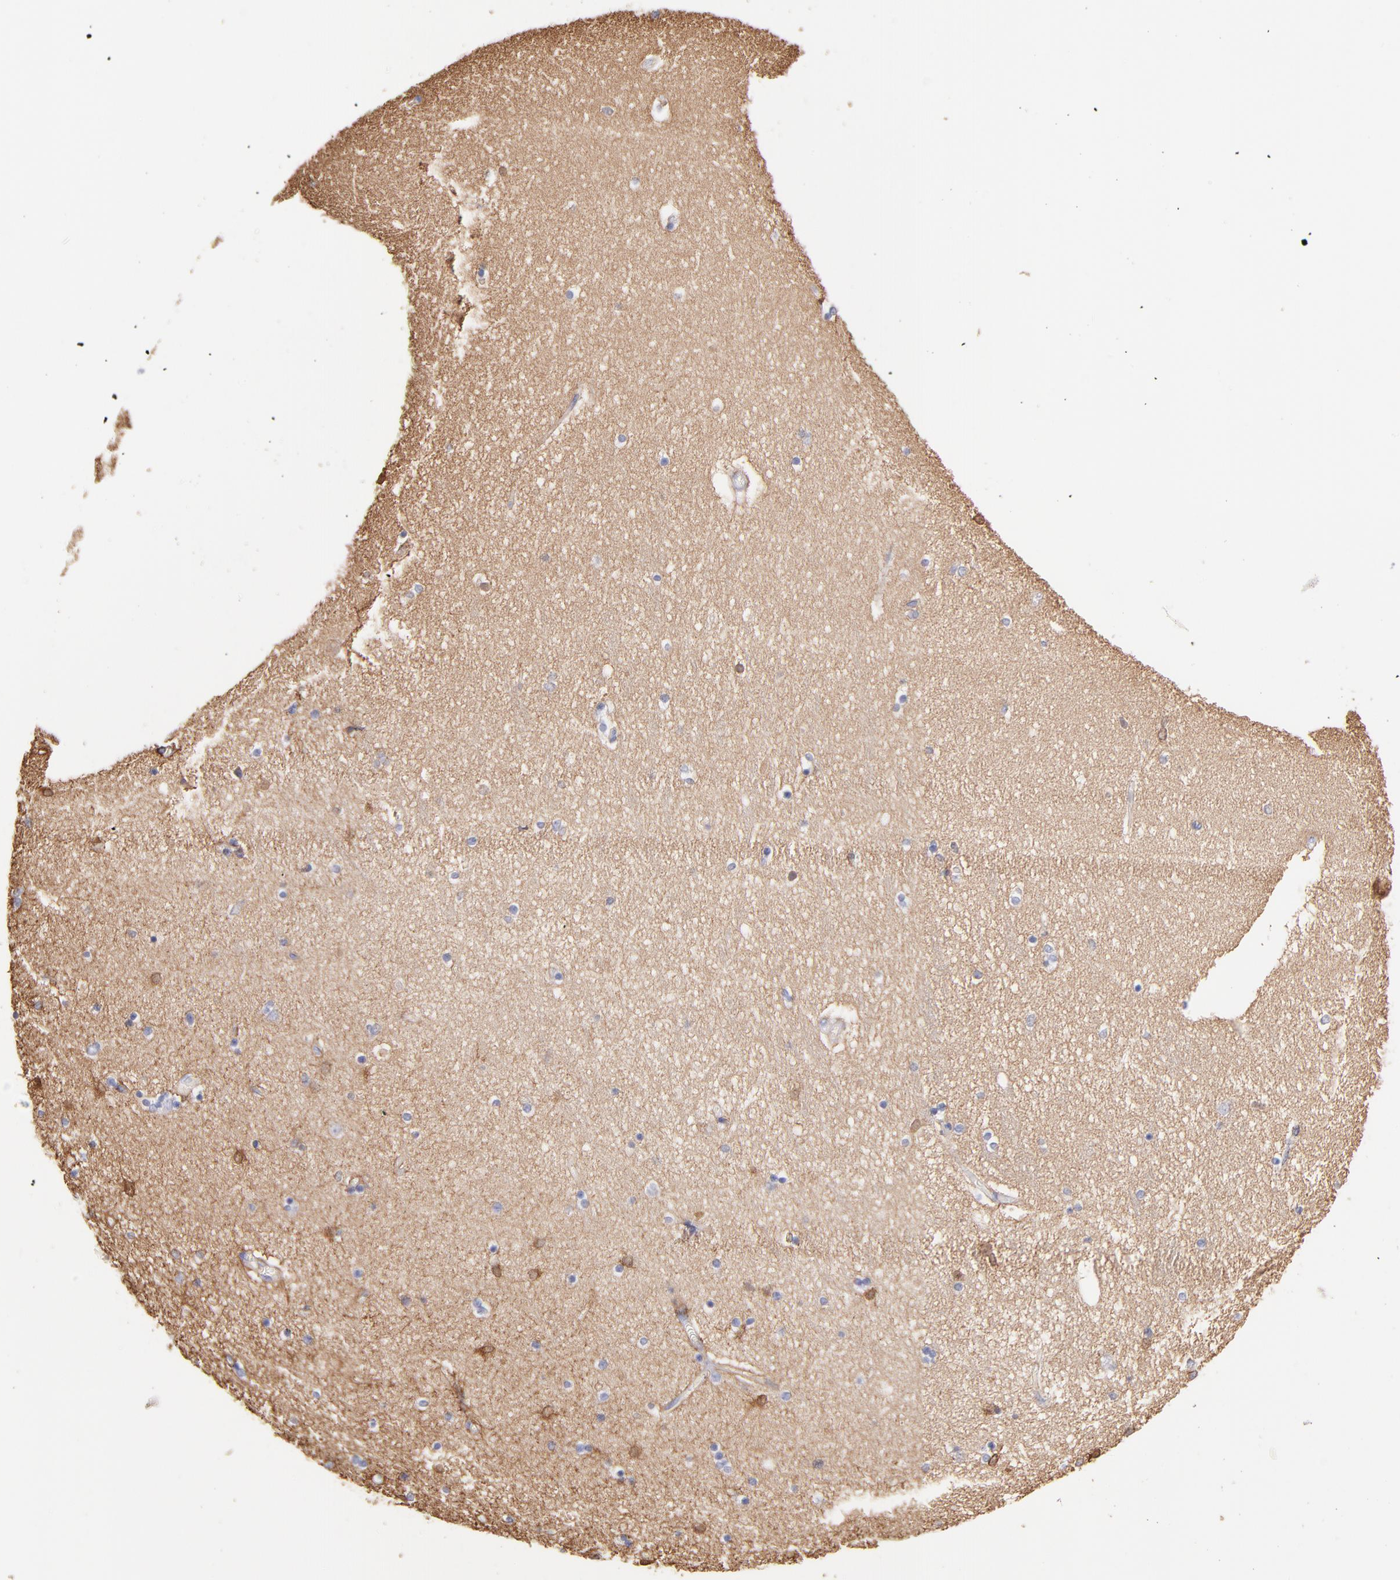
{"staining": {"intensity": "strong", "quantity": "25%-75%", "location": "cytoplasmic/membranous"}, "tissue": "hippocampus", "cell_type": "Glial cells", "image_type": "normal", "snomed": [{"axis": "morphology", "description": "Normal tissue, NOS"}, {"axis": "topography", "description": "Hippocampus"}], "caption": "This histopathology image demonstrates immunohistochemistry staining of benign hippocampus, with high strong cytoplasmic/membranous positivity in approximately 25%-75% of glial cells.", "gene": "PRKCA", "patient": {"sex": "female", "age": 54}}